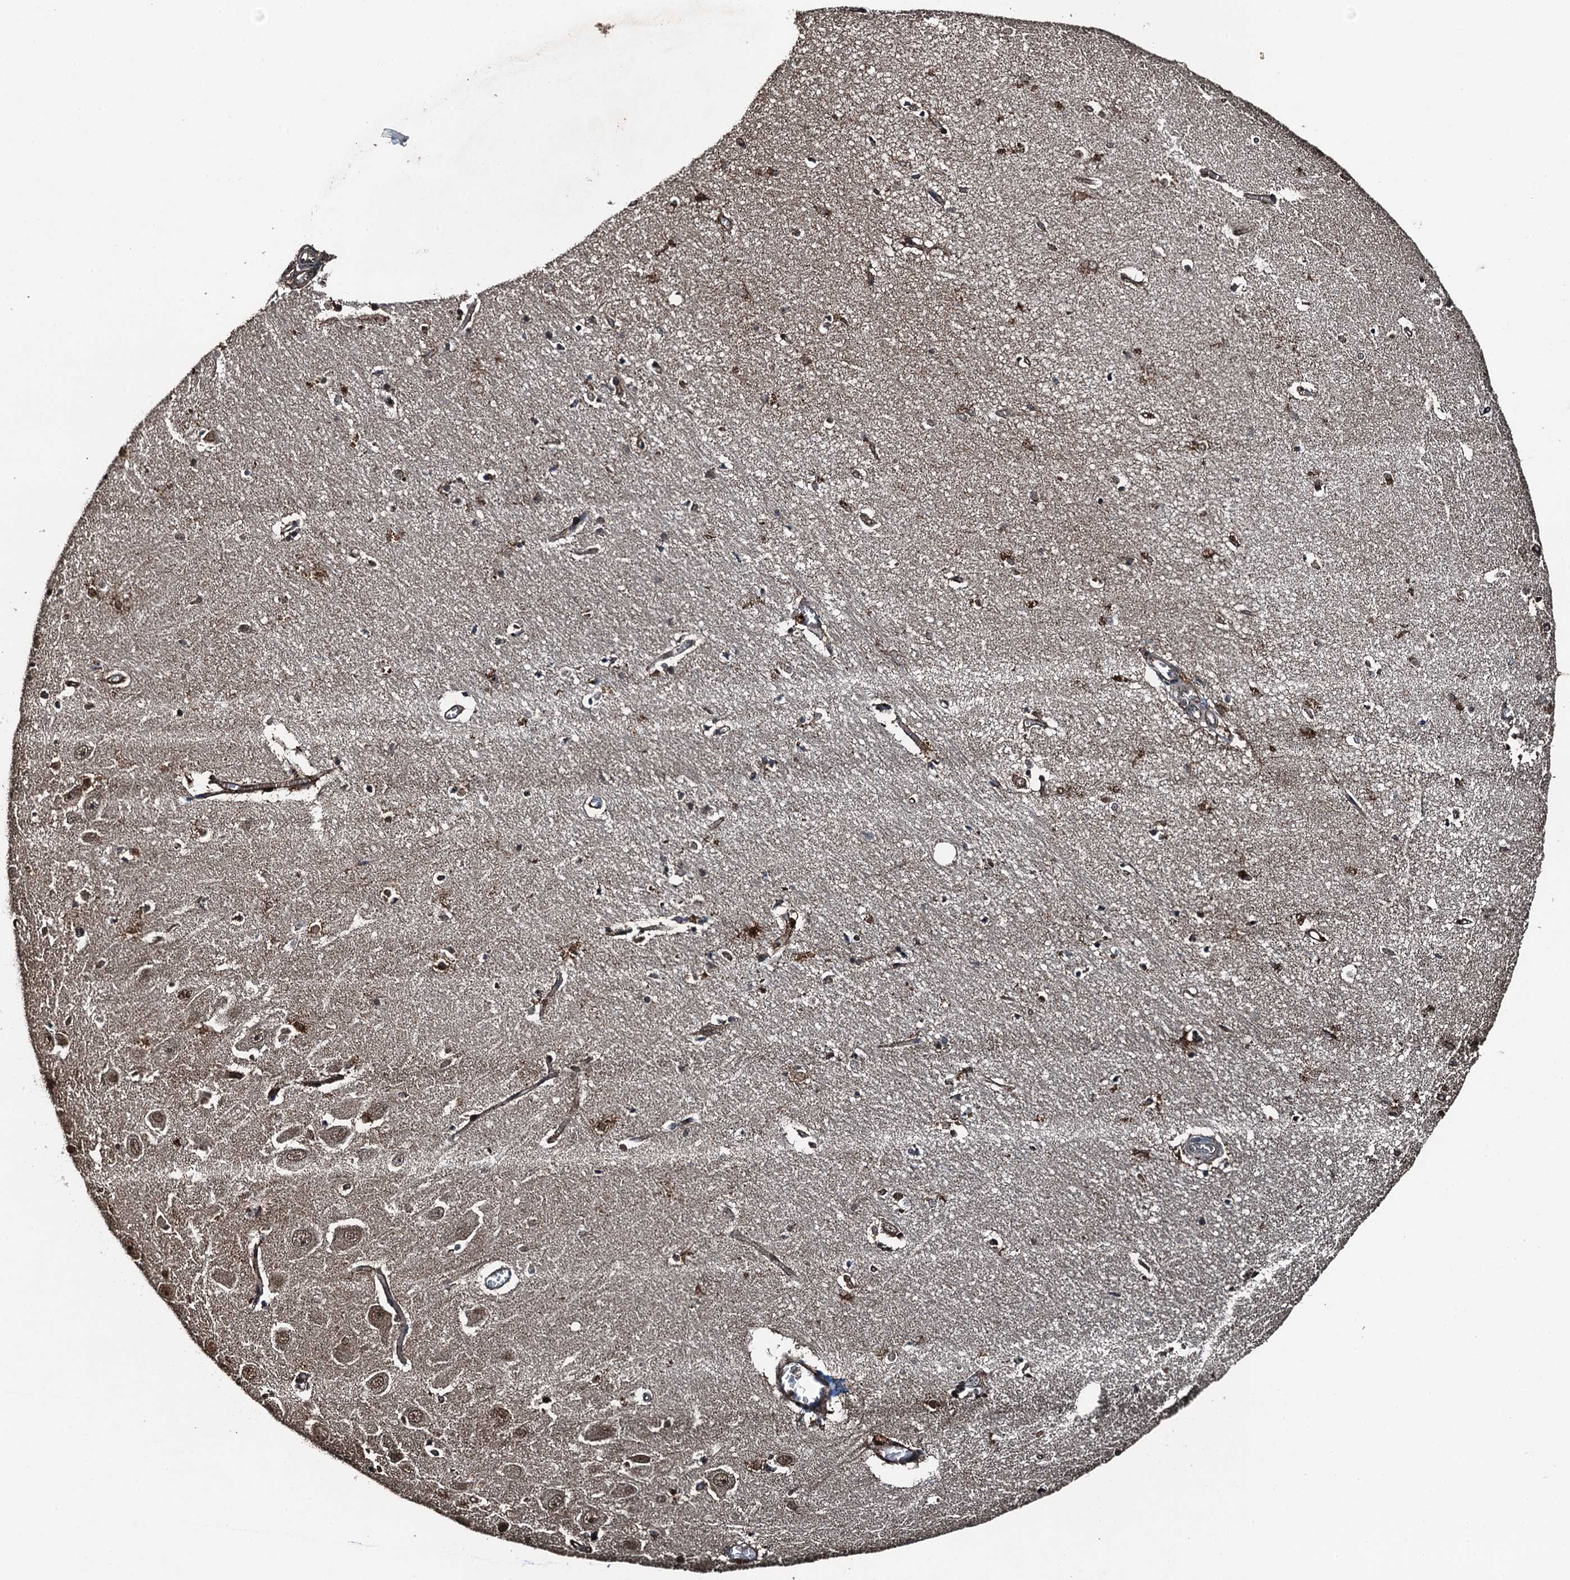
{"staining": {"intensity": "weak", "quantity": ">75%", "location": "cytoplasmic/membranous,nuclear"}, "tissue": "hippocampus", "cell_type": "Glial cells", "image_type": "normal", "snomed": [{"axis": "morphology", "description": "Normal tissue, NOS"}, {"axis": "topography", "description": "Hippocampus"}], "caption": "Hippocampus stained for a protein shows weak cytoplasmic/membranous,nuclear positivity in glial cells. (Brightfield microscopy of DAB IHC at high magnification).", "gene": "TCTN1", "patient": {"sex": "female", "age": 64}}